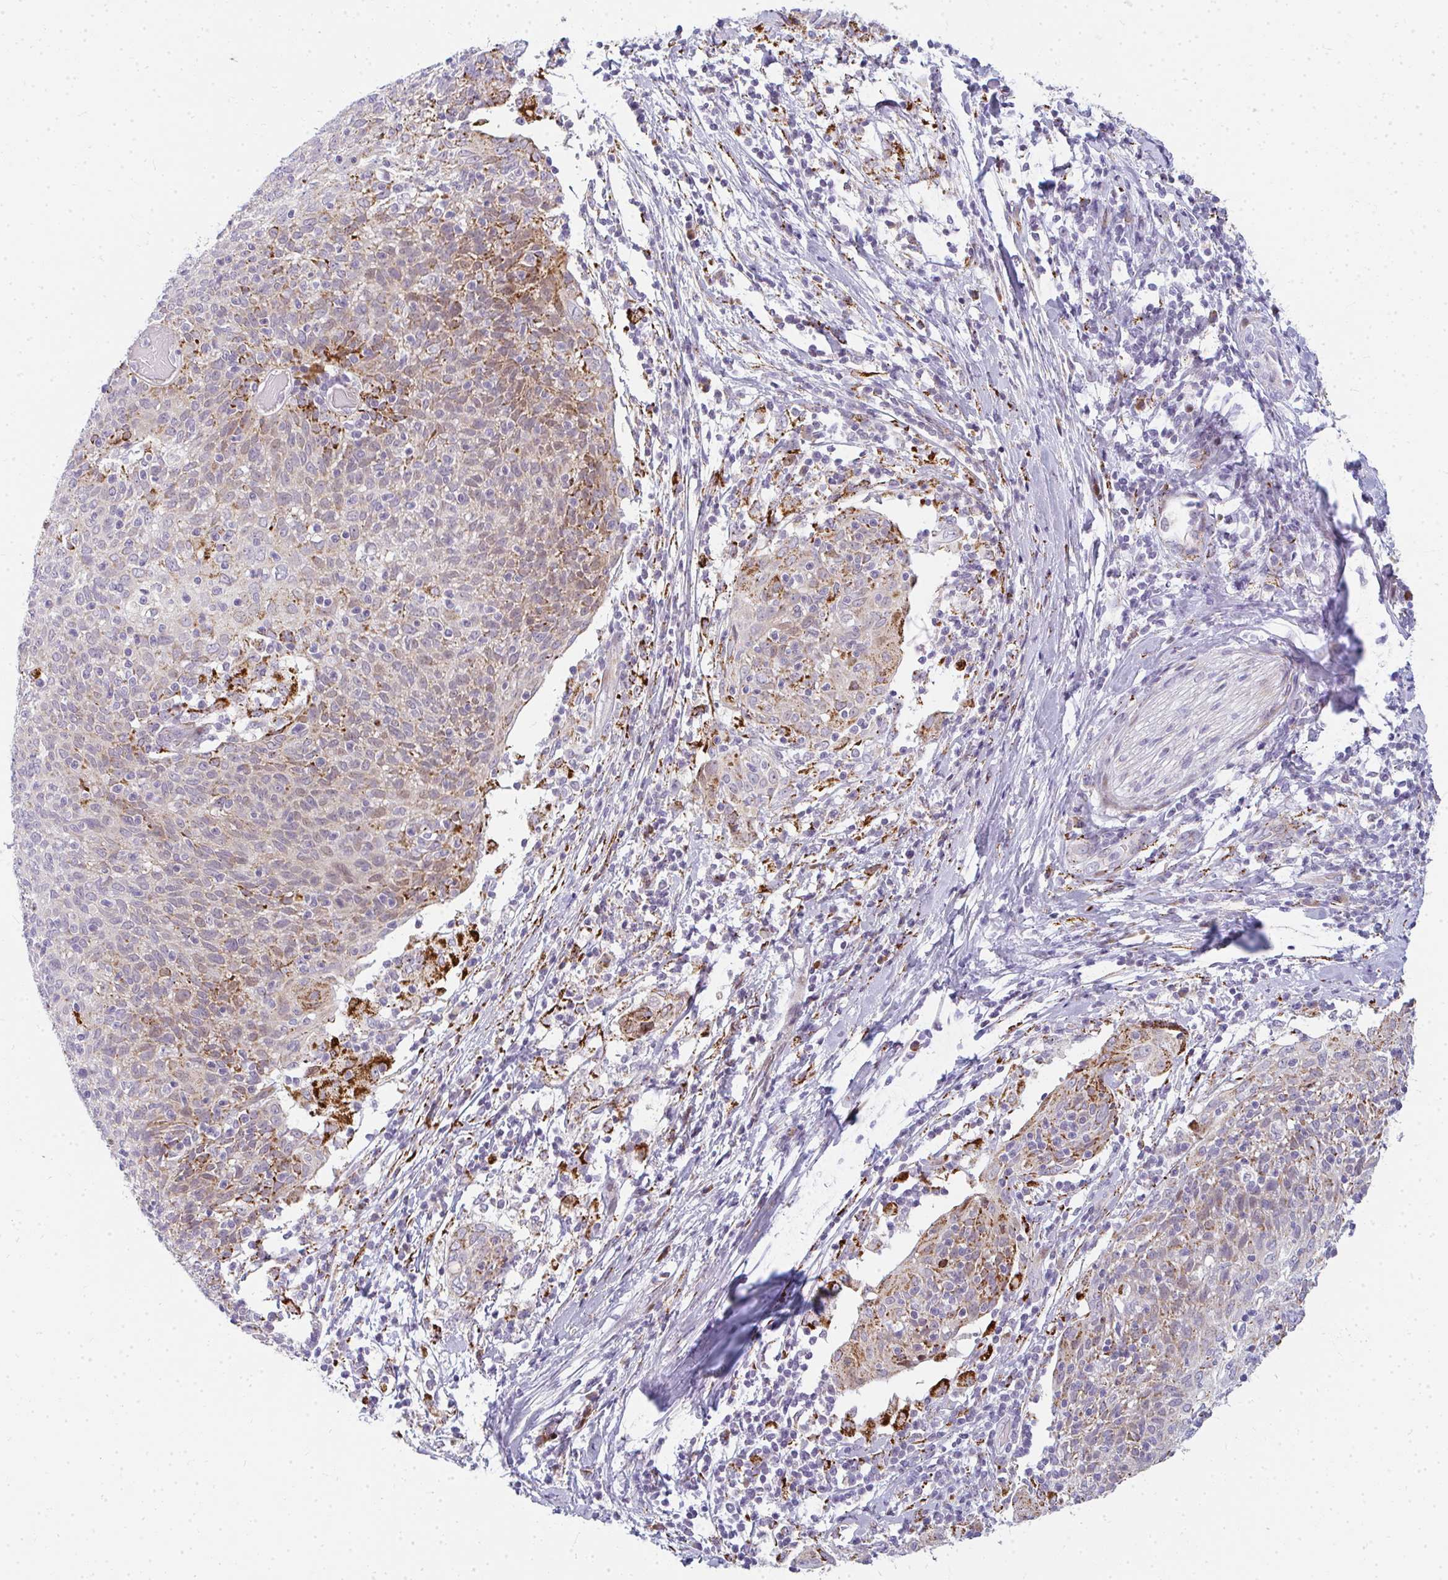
{"staining": {"intensity": "moderate", "quantity": "<25%", "location": "cytoplasmic/membranous"}, "tissue": "cervical cancer", "cell_type": "Tumor cells", "image_type": "cancer", "snomed": [{"axis": "morphology", "description": "Squamous cell carcinoma, NOS"}, {"axis": "topography", "description": "Cervix"}], "caption": "An image showing moderate cytoplasmic/membranous staining in about <25% of tumor cells in cervical squamous cell carcinoma, as visualized by brown immunohistochemical staining.", "gene": "PLA2G5", "patient": {"sex": "female", "age": 52}}